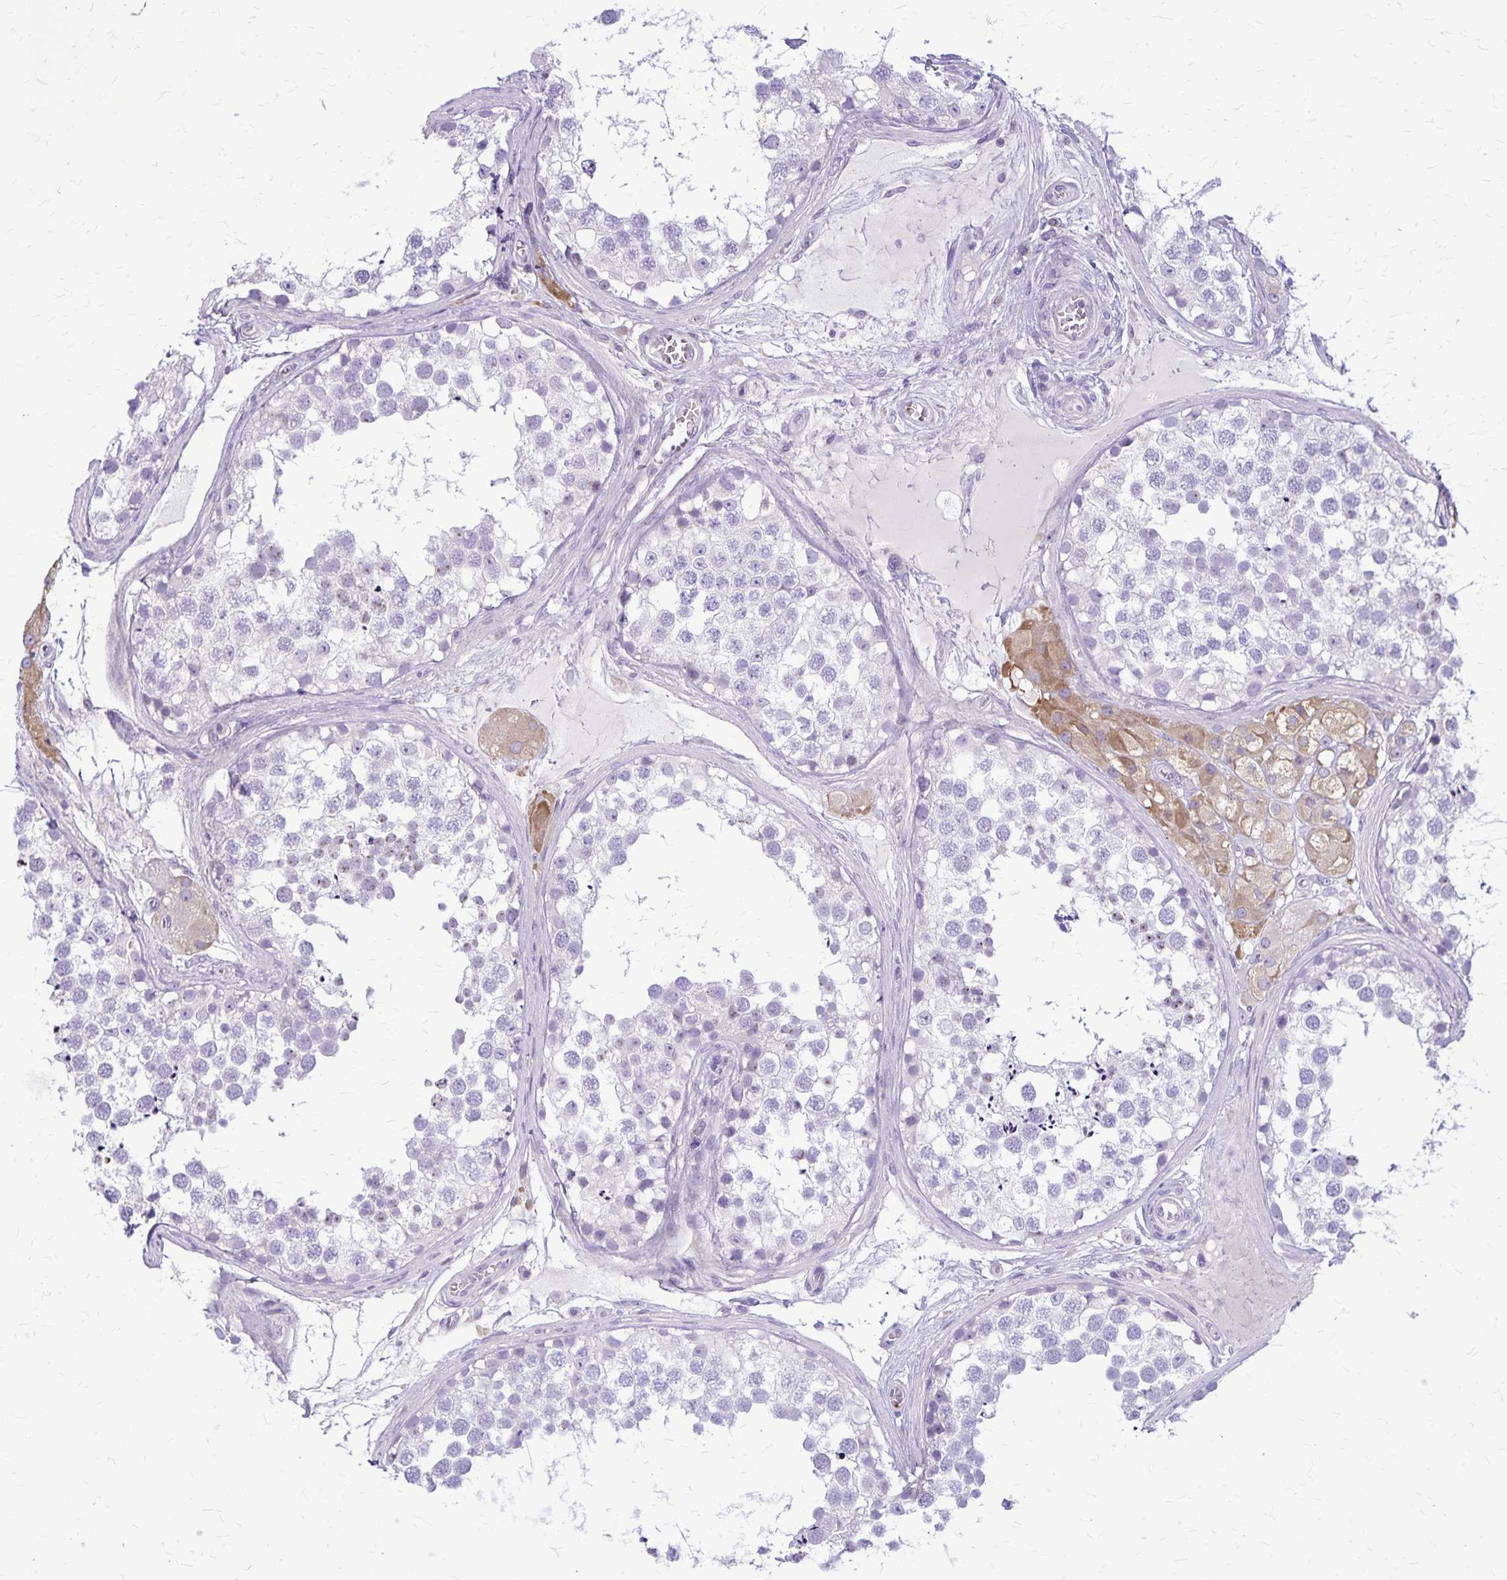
{"staining": {"intensity": "negative", "quantity": "none", "location": "none"}, "tissue": "testis", "cell_type": "Cells in seminiferous ducts", "image_type": "normal", "snomed": [{"axis": "morphology", "description": "Normal tissue, NOS"}, {"axis": "morphology", "description": "Seminoma, NOS"}, {"axis": "topography", "description": "Testis"}], "caption": "Cells in seminiferous ducts show no significant expression in benign testis. Brightfield microscopy of immunohistochemistry stained with DAB (3,3'-diaminobenzidine) (brown) and hematoxylin (blue), captured at high magnification.", "gene": "GP9", "patient": {"sex": "male", "age": 65}}